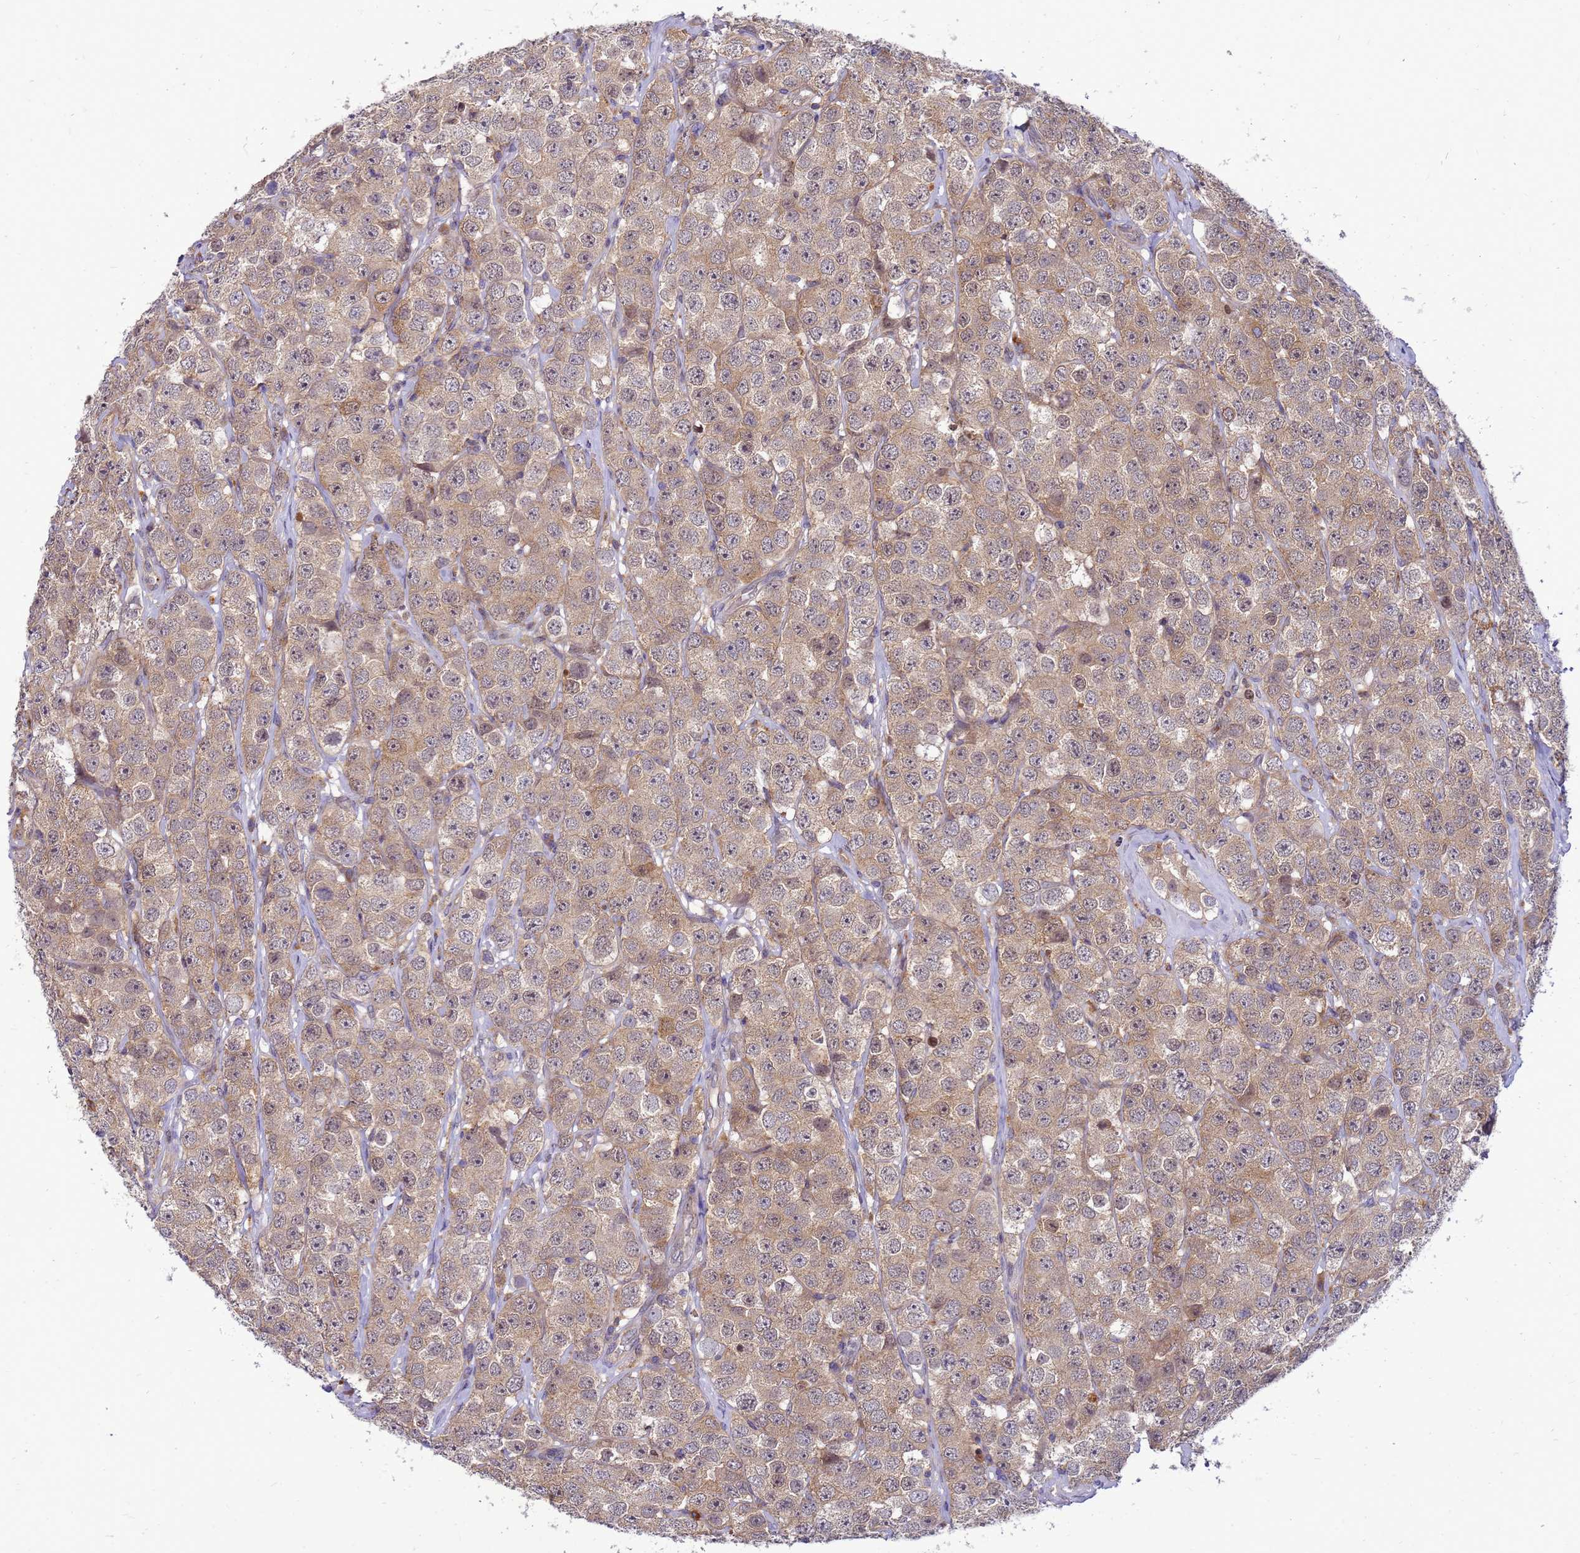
{"staining": {"intensity": "weak", "quantity": ">75%", "location": "cytoplasmic/membranous"}, "tissue": "testis cancer", "cell_type": "Tumor cells", "image_type": "cancer", "snomed": [{"axis": "morphology", "description": "Seminoma, NOS"}, {"axis": "topography", "description": "Testis"}], "caption": "Immunohistochemical staining of human testis seminoma exhibits low levels of weak cytoplasmic/membranous expression in approximately >75% of tumor cells. (Brightfield microscopy of DAB IHC at high magnification).", "gene": "ENOPH1", "patient": {"sex": "male", "age": 28}}